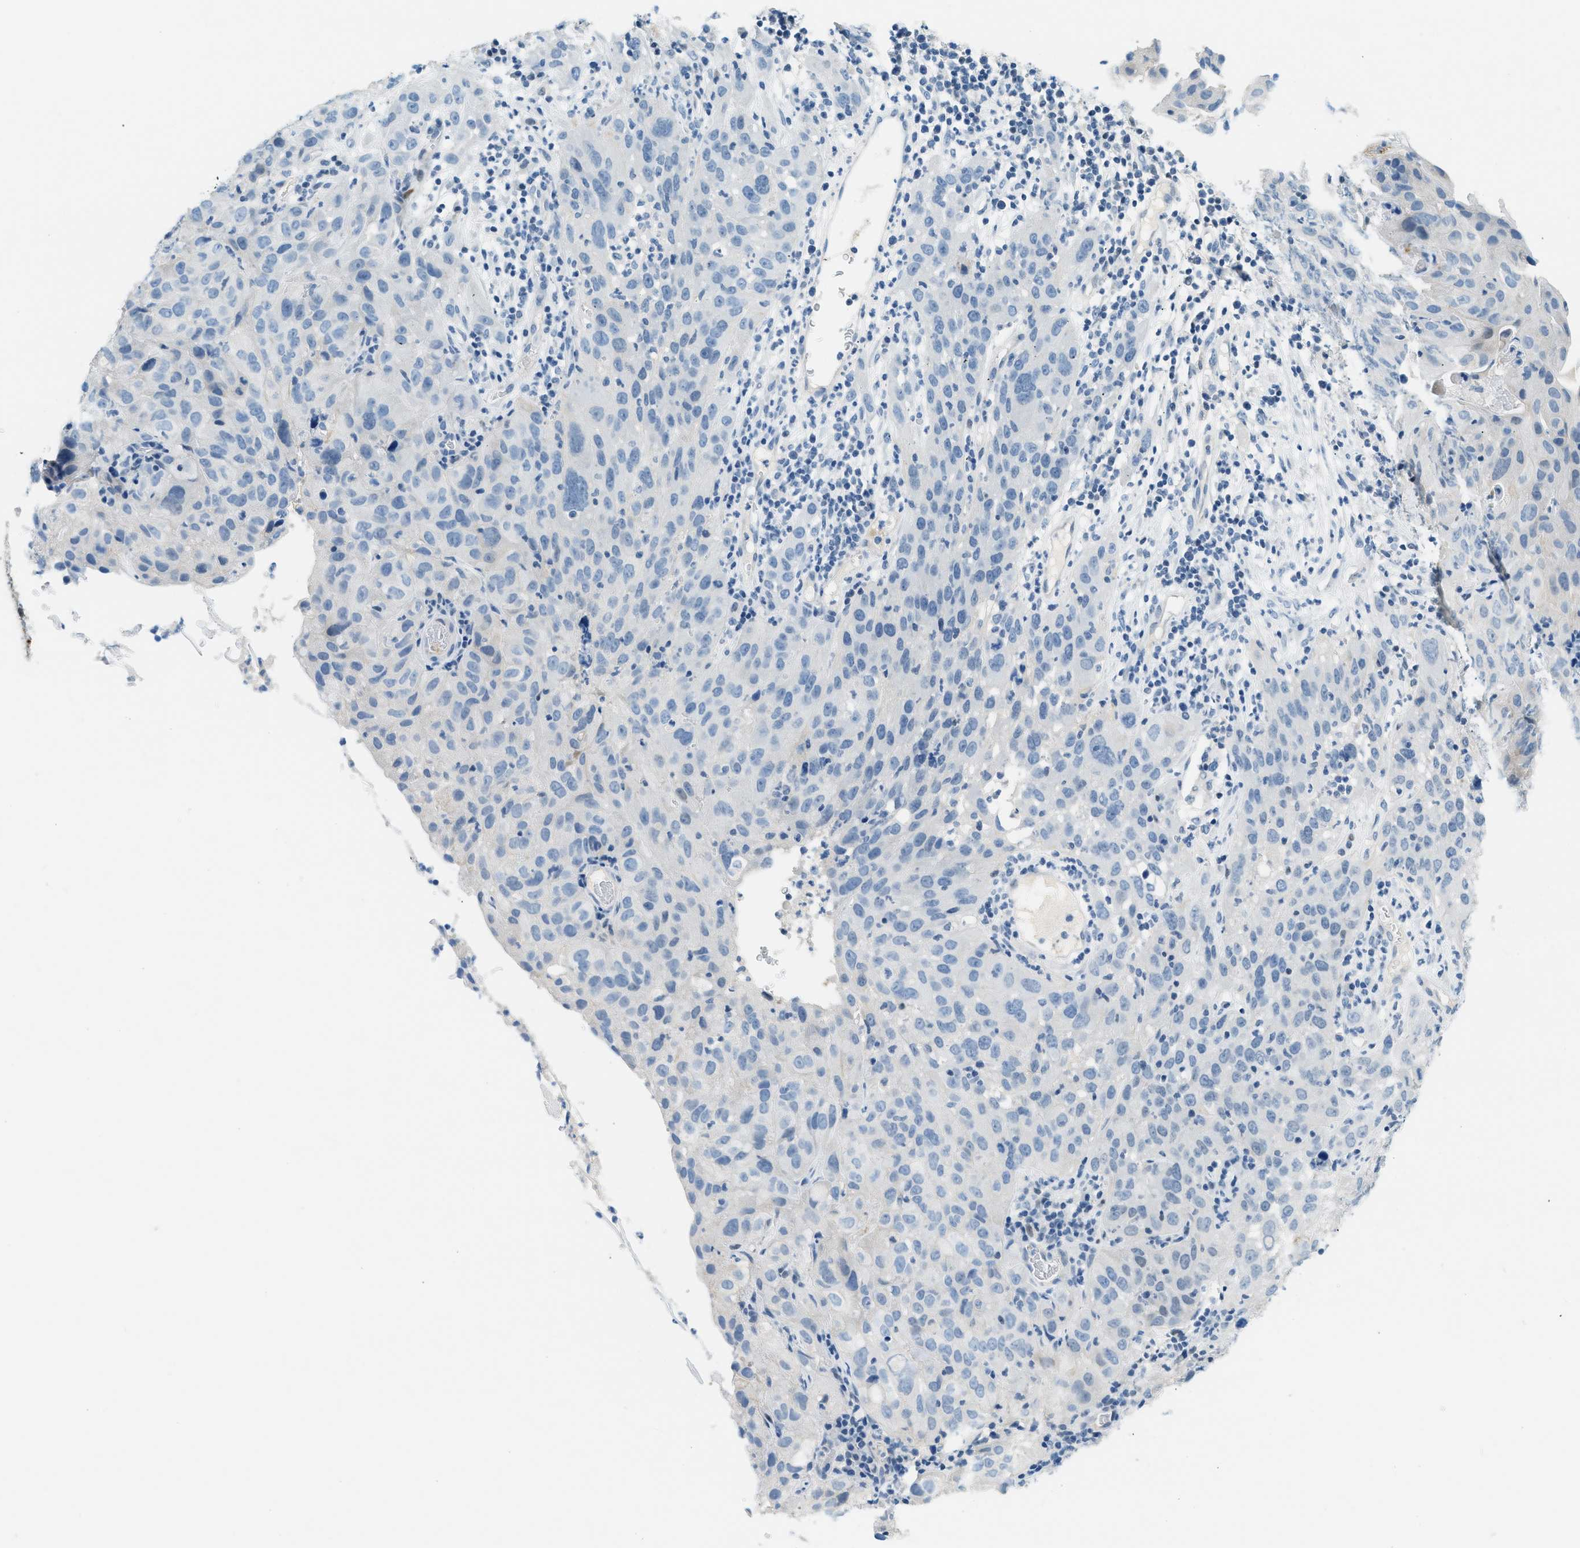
{"staining": {"intensity": "negative", "quantity": "none", "location": "none"}, "tissue": "cervical cancer", "cell_type": "Tumor cells", "image_type": "cancer", "snomed": [{"axis": "morphology", "description": "Squamous cell carcinoma, NOS"}, {"axis": "topography", "description": "Cervix"}], "caption": "Tumor cells are negative for brown protein staining in cervical squamous cell carcinoma.", "gene": "CYP4X1", "patient": {"sex": "female", "age": 32}}